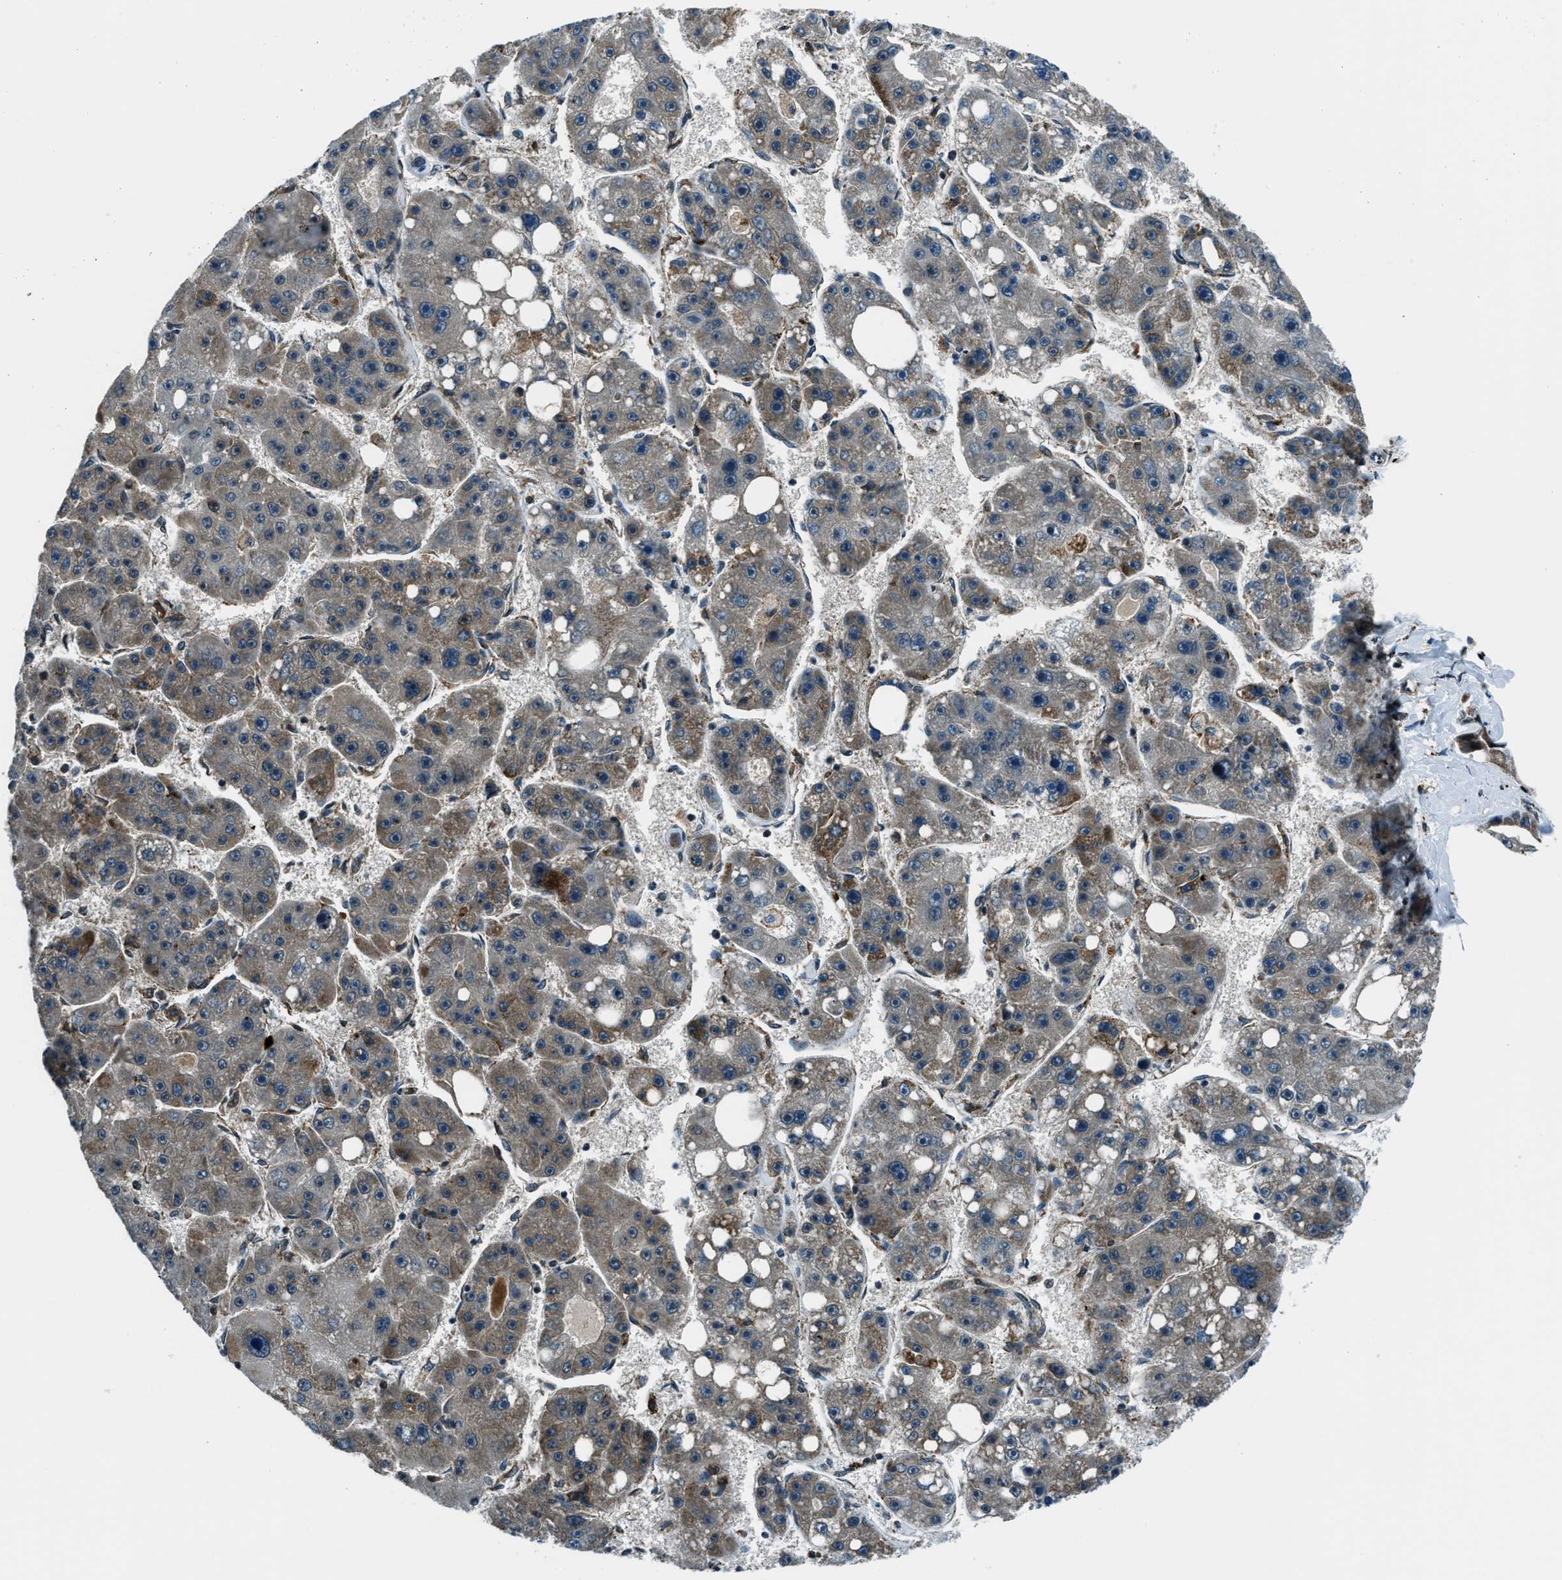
{"staining": {"intensity": "weak", "quantity": "<25%", "location": "cytoplasmic/membranous"}, "tissue": "liver cancer", "cell_type": "Tumor cells", "image_type": "cancer", "snomed": [{"axis": "morphology", "description": "Carcinoma, Hepatocellular, NOS"}, {"axis": "topography", "description": "Liver"}], "caption": "Immunohistochemistry (IHC) micrograph of neoplastic tissue: human hepatocellular carcinoma (liver) stained with DAB reveals no significant protein expression in tumor cells. (Stains: DAB (3,3'-diaminobenzidine) immunohistochemistry (IHC) with hematoxylin counter stain, Microscopy: brightfield microscopy at high magnification).", "gene": "ACTL9", "patient": {"sex": "female", "age": 61}}